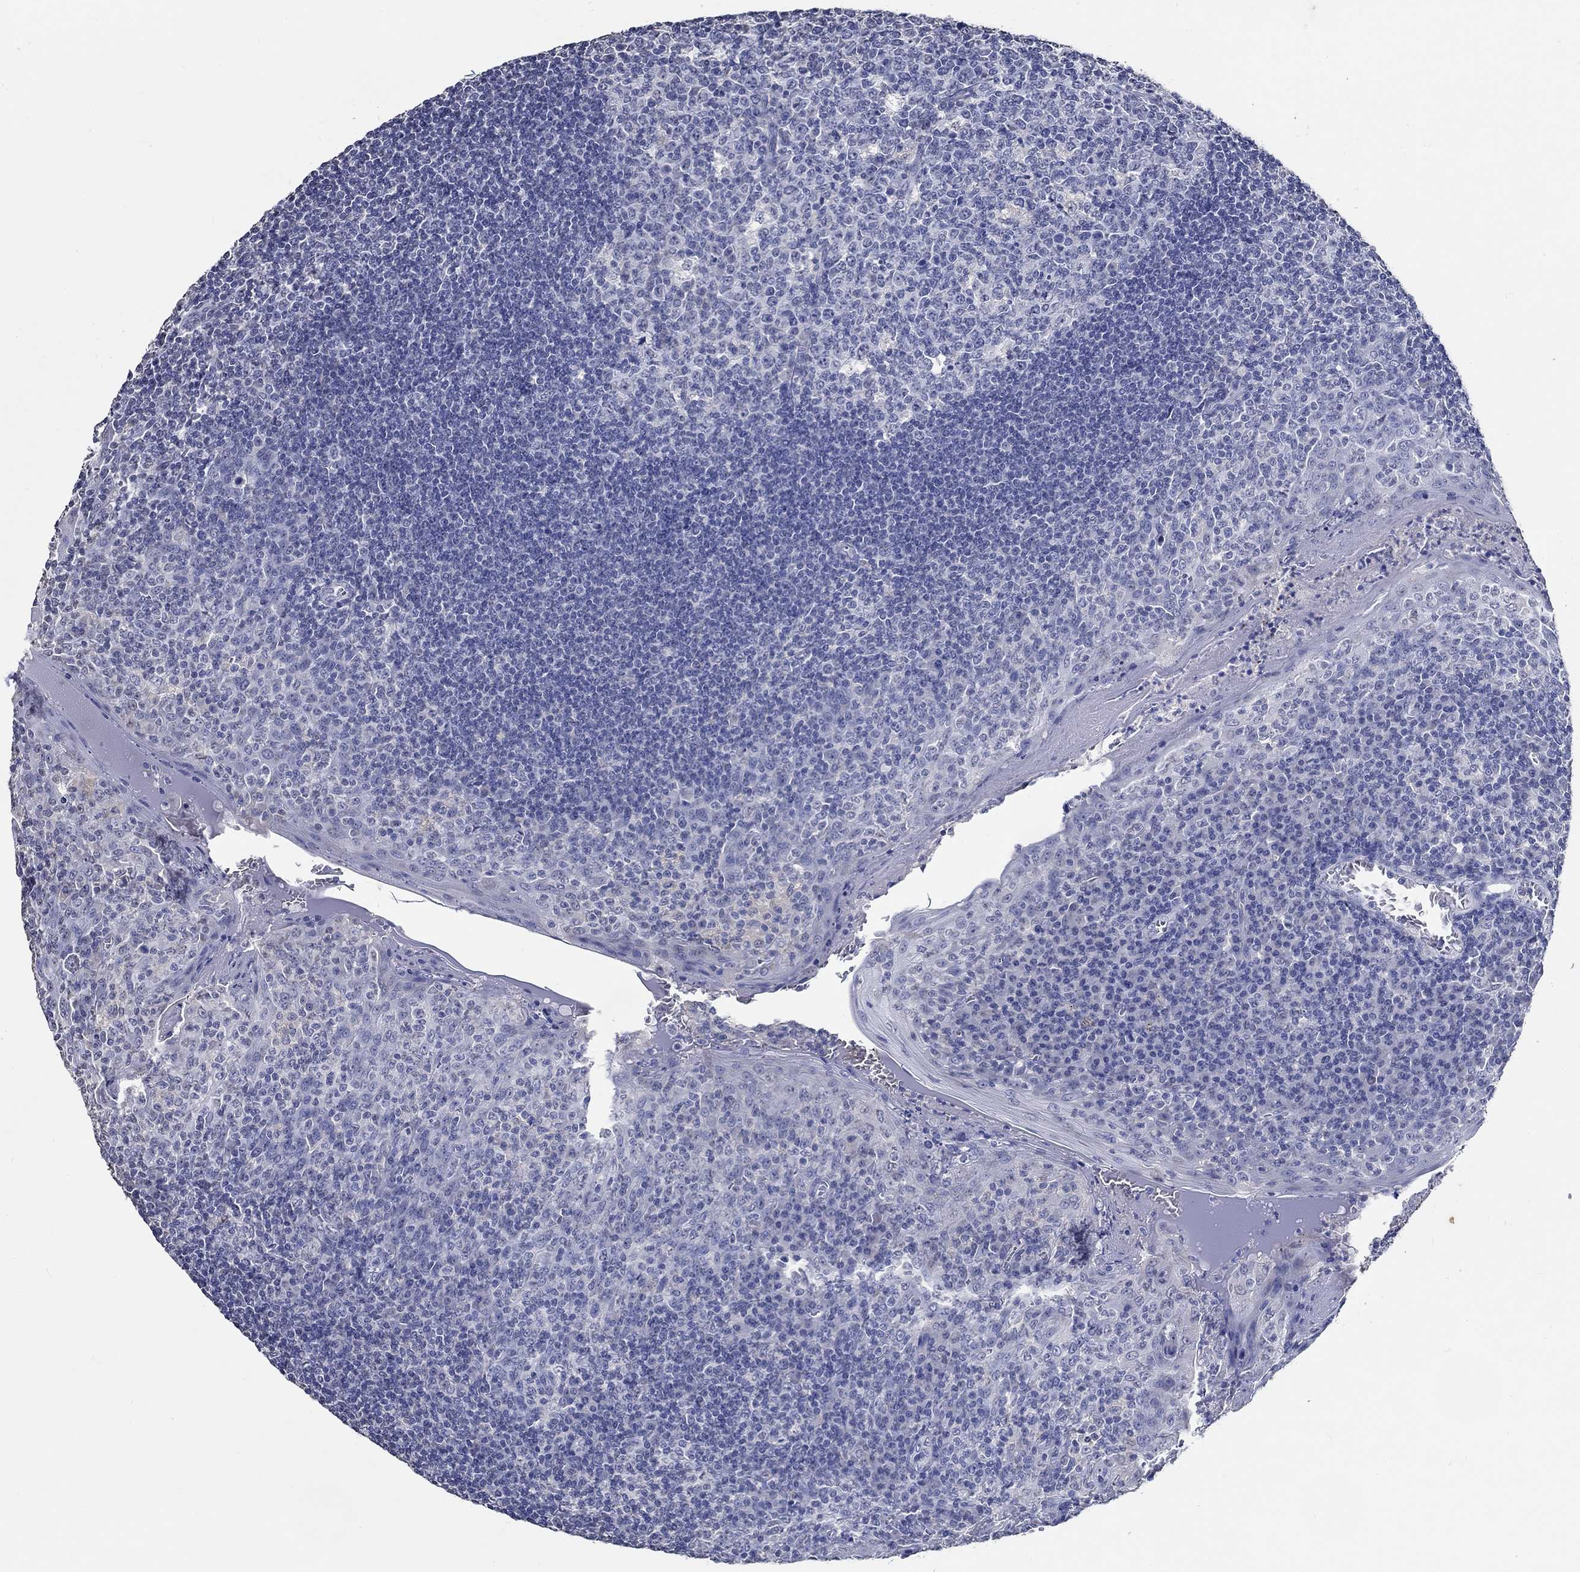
{"staining": {"intensity": "negative", "quantity": "none", "location": "none"}, "tissue": "tonsil", "cell_type": "Germinal center cells", "image_type": "normal", "snomed": [{"axis": "morphology", "description": "Normal tissue, NOS"}, {"axis": "topography", "description": "Tonsil"}], "caption": "High magnification brightfield microscopy of benign tonsil stained with DAB (3,3'-diaminobenzidine) (brown) and counterstained with hematoxylin (blue): germinal center cells show no significant staining.", "gene": "PDE1B", "patient": {"sex": "female", "age": 13}}